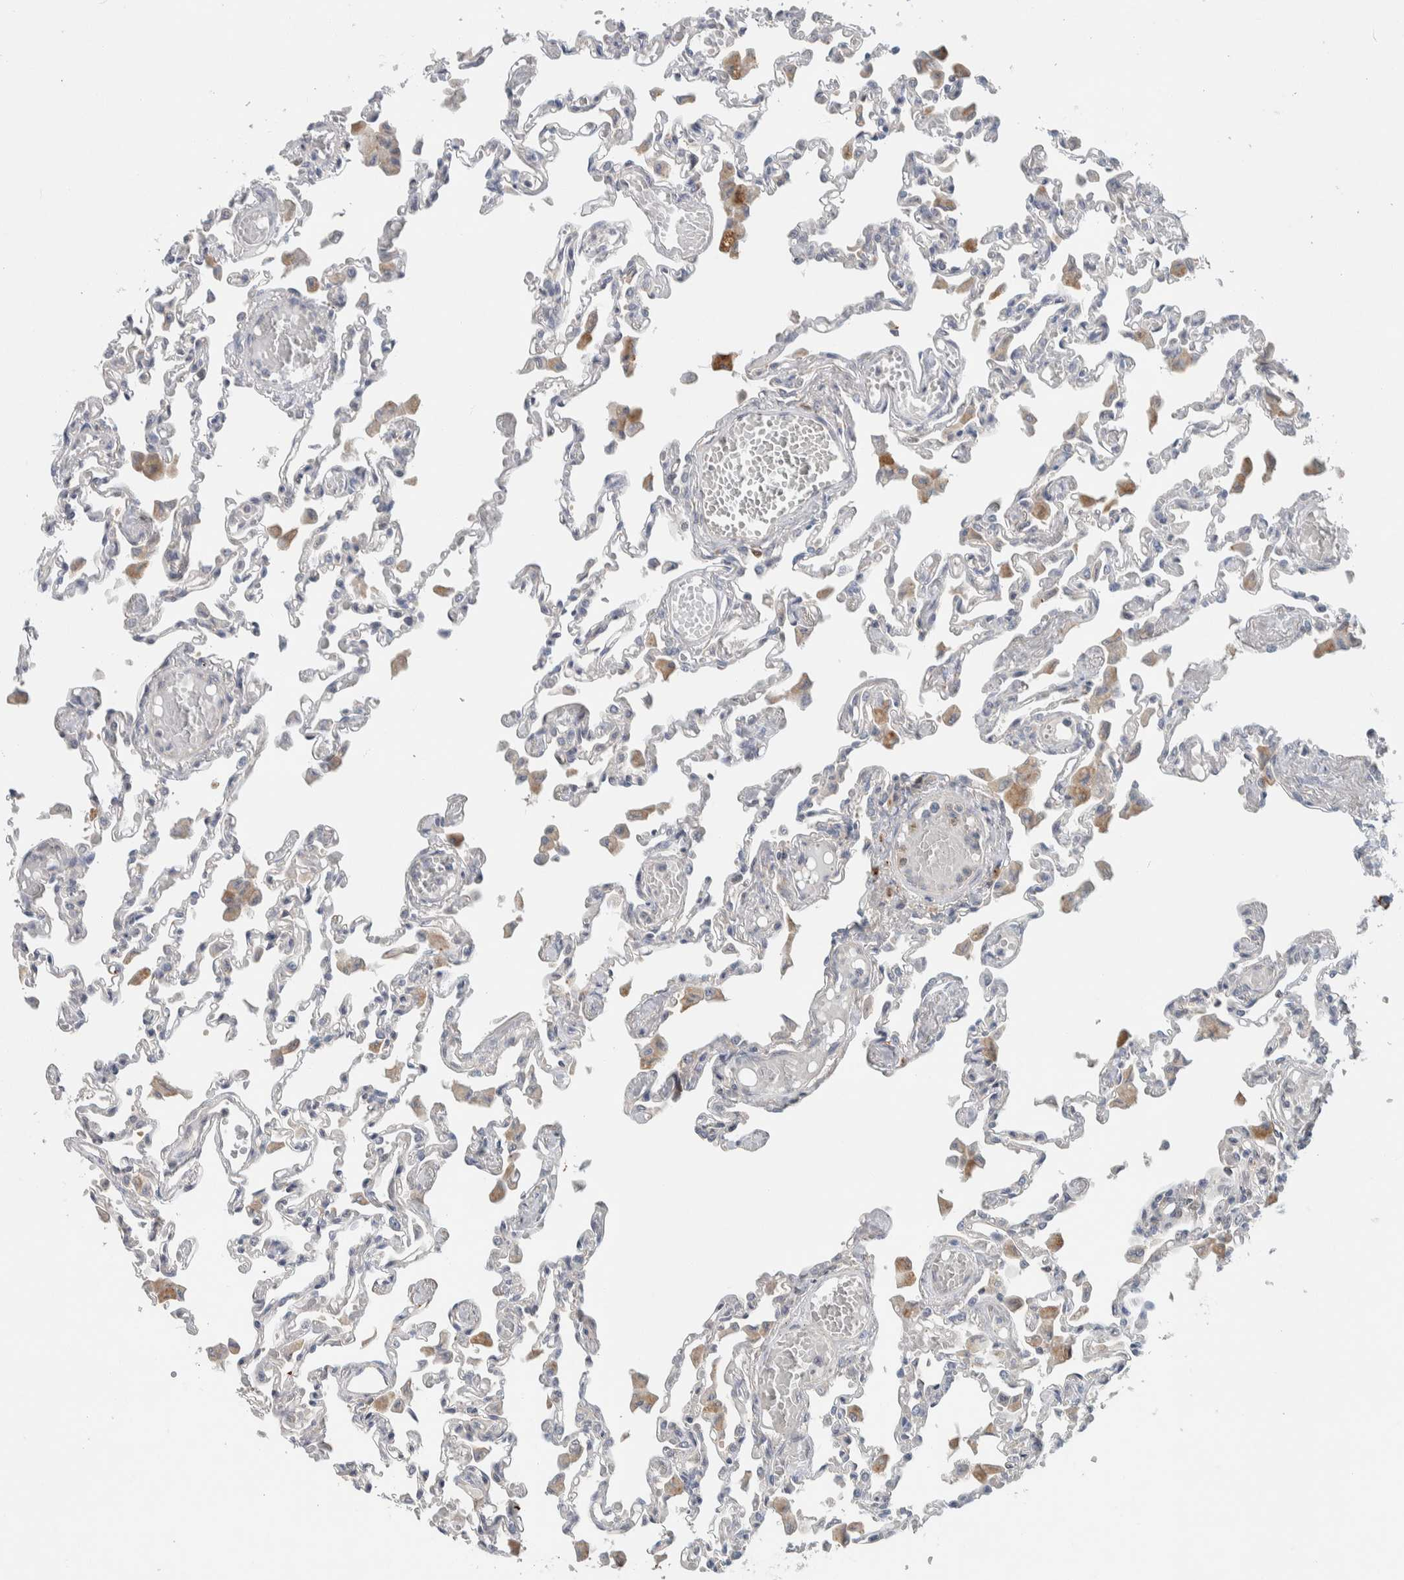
{"staining": {"intensity": "negative", "quantity": "none", "location": "none"}, "tissue": "lung", "cell_type": "Alveolar cells", "image_type": "normal", "snomed": [{"axis": "morphology", "description": "Normal tissue, NOS"}, {"axis": "topography", "description": "Bronchus"}, {"axis": "topography", "description": "Lung"}], "caption": "Alveolar cells show no significant expression in normal lung. (DAB (3,3'-diaminobenzidine) immunohistochemistry (IHC) visualized using brightfield microscopy, high magnification).", "gene": "NFKB2", "patient": {"sex": "female", "age": 49}}